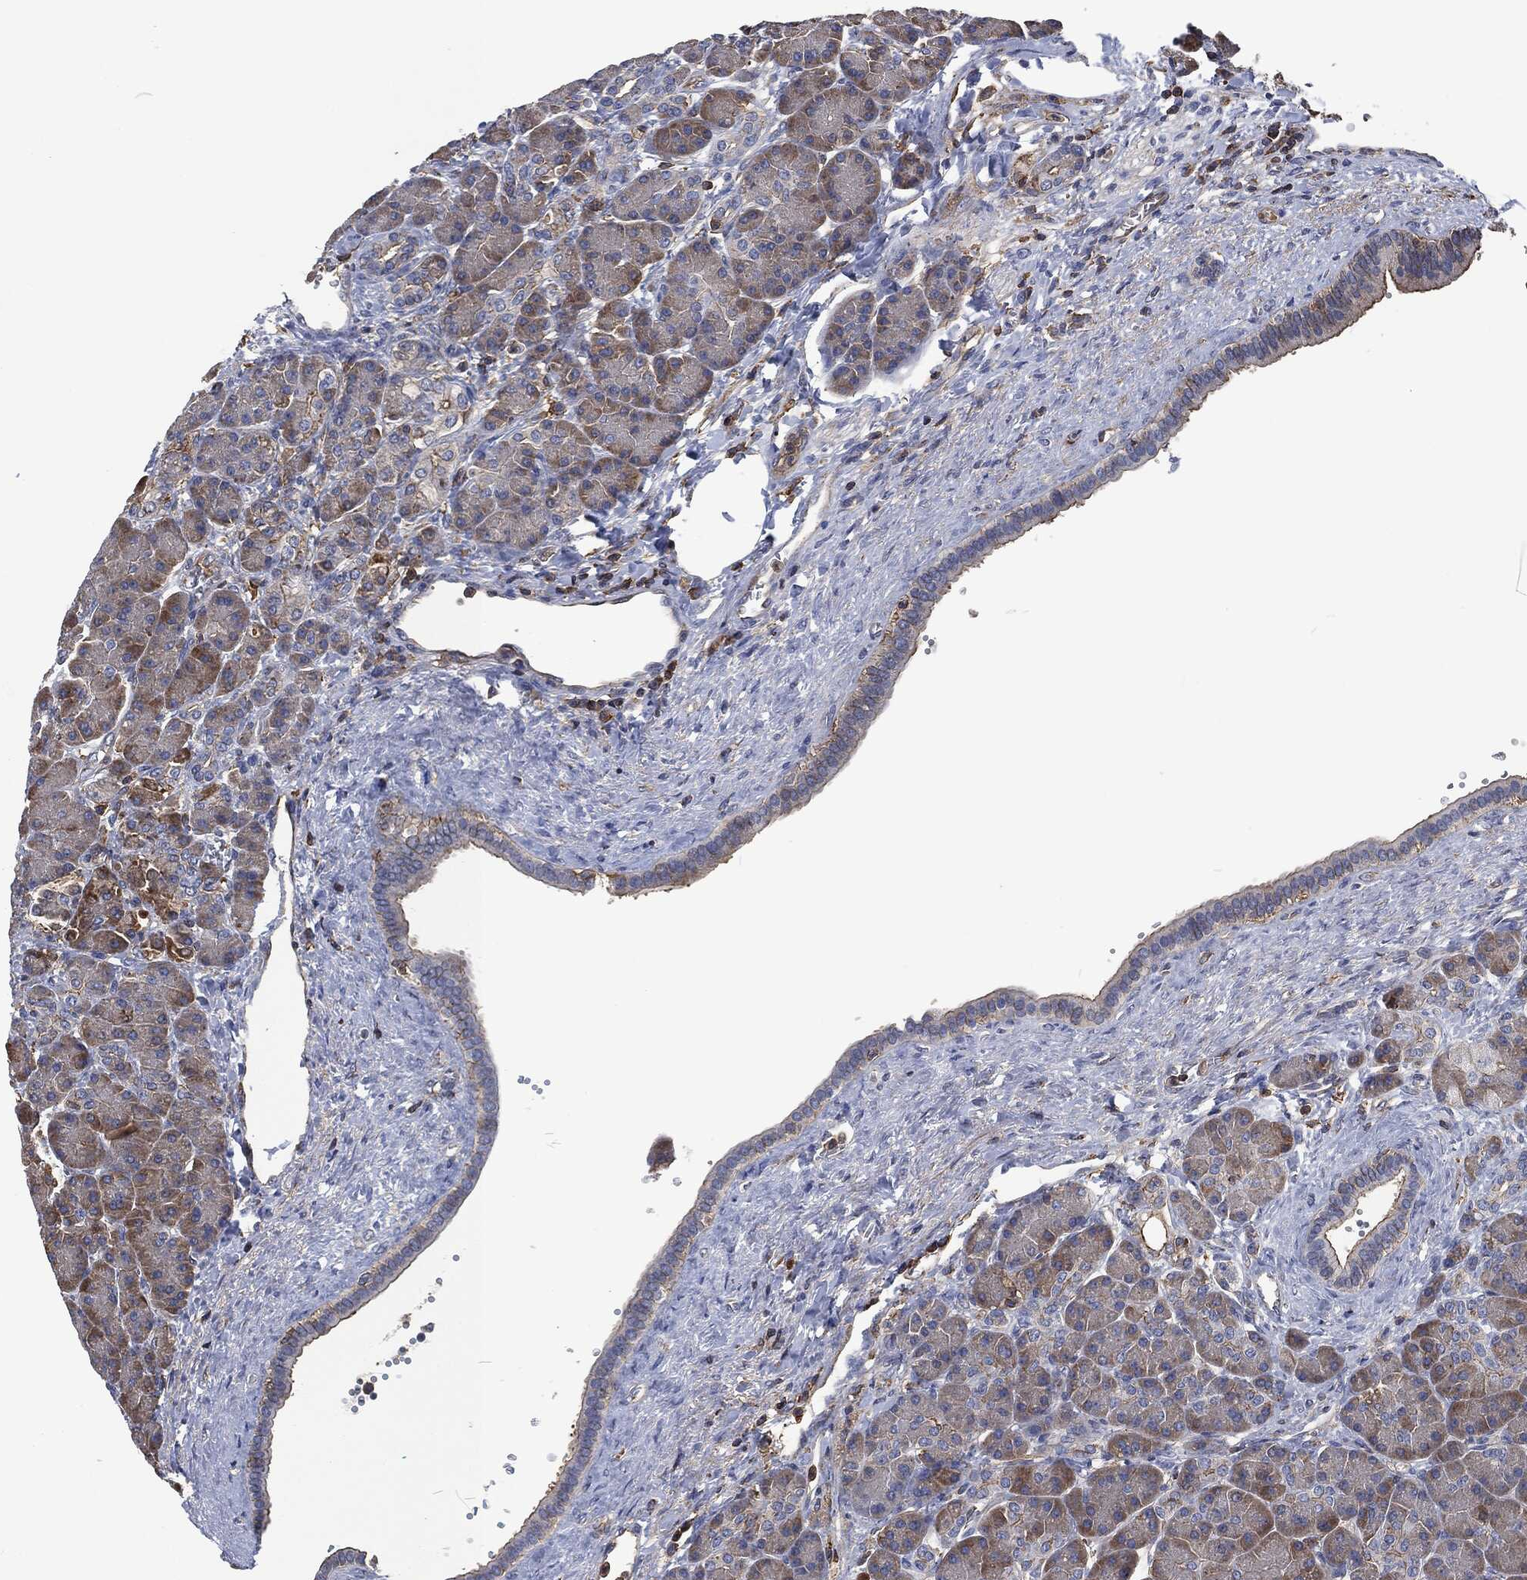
{"staining": {"intensity": "moderate", "quantity": "25%-75%", "location": "cytoplasmic/membranous"}, "tissue": "pancreas", "cell_type": "Exocrine glandular cells", "image_type": "normal", "snomed": [{"axis": "morphology", "description": "Normal tissue, NOS"}, {"axis": "topography", "description": "Pancreas"}], "caption": "High-power microscopy captured an IHC micrograph of normal pancreas, revealing moderate cytoplasmic/membranous positivity in approximately 25%-75% of exocrine glandular cells.", "gene": "LGALS9", "patient": {"sex": "female", "age": 63}}